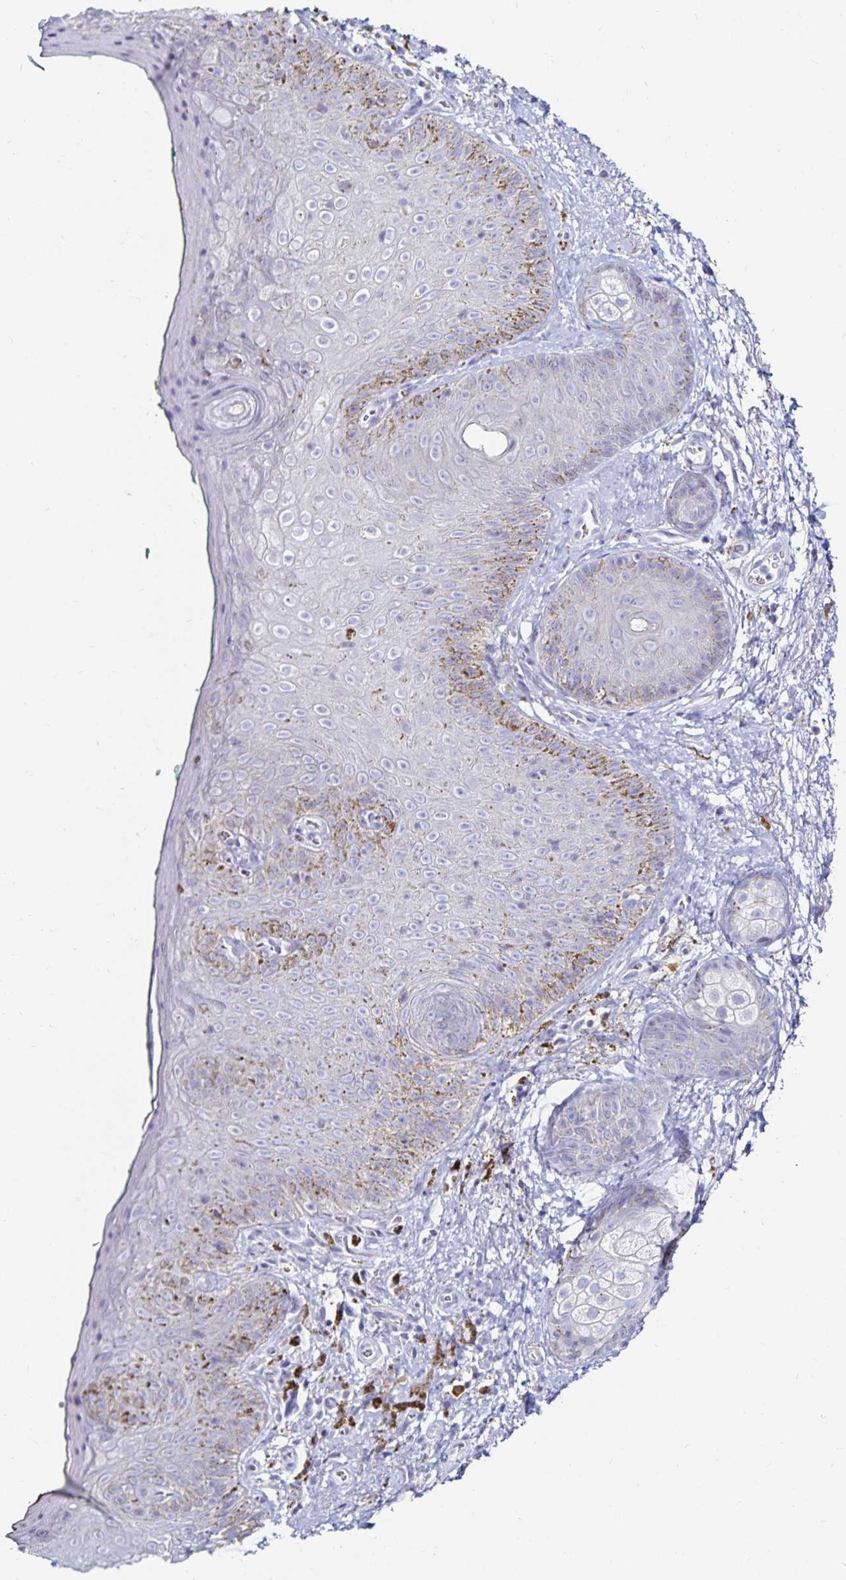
{"staining": {"intensity": "negative", "quantity": "none", "location": "none"}, "tissue": "adipose tissue", "cell_type": "Adipocytes", "image_type": "normal", "snomed": [{"axis": "morphology", "description": "Normal tissue, NOS"}, {"axis": "topography", "description": "Vulva"}, {"axis": "topography", "description": "Peripheral nerve tissue"}], "caption": "Human adipose tissue stained for a protein using immunohistochemistry displays no staining in adipocytes.", "gene": "TNIP1", "patient": {"sex": "female", "age": 66}}